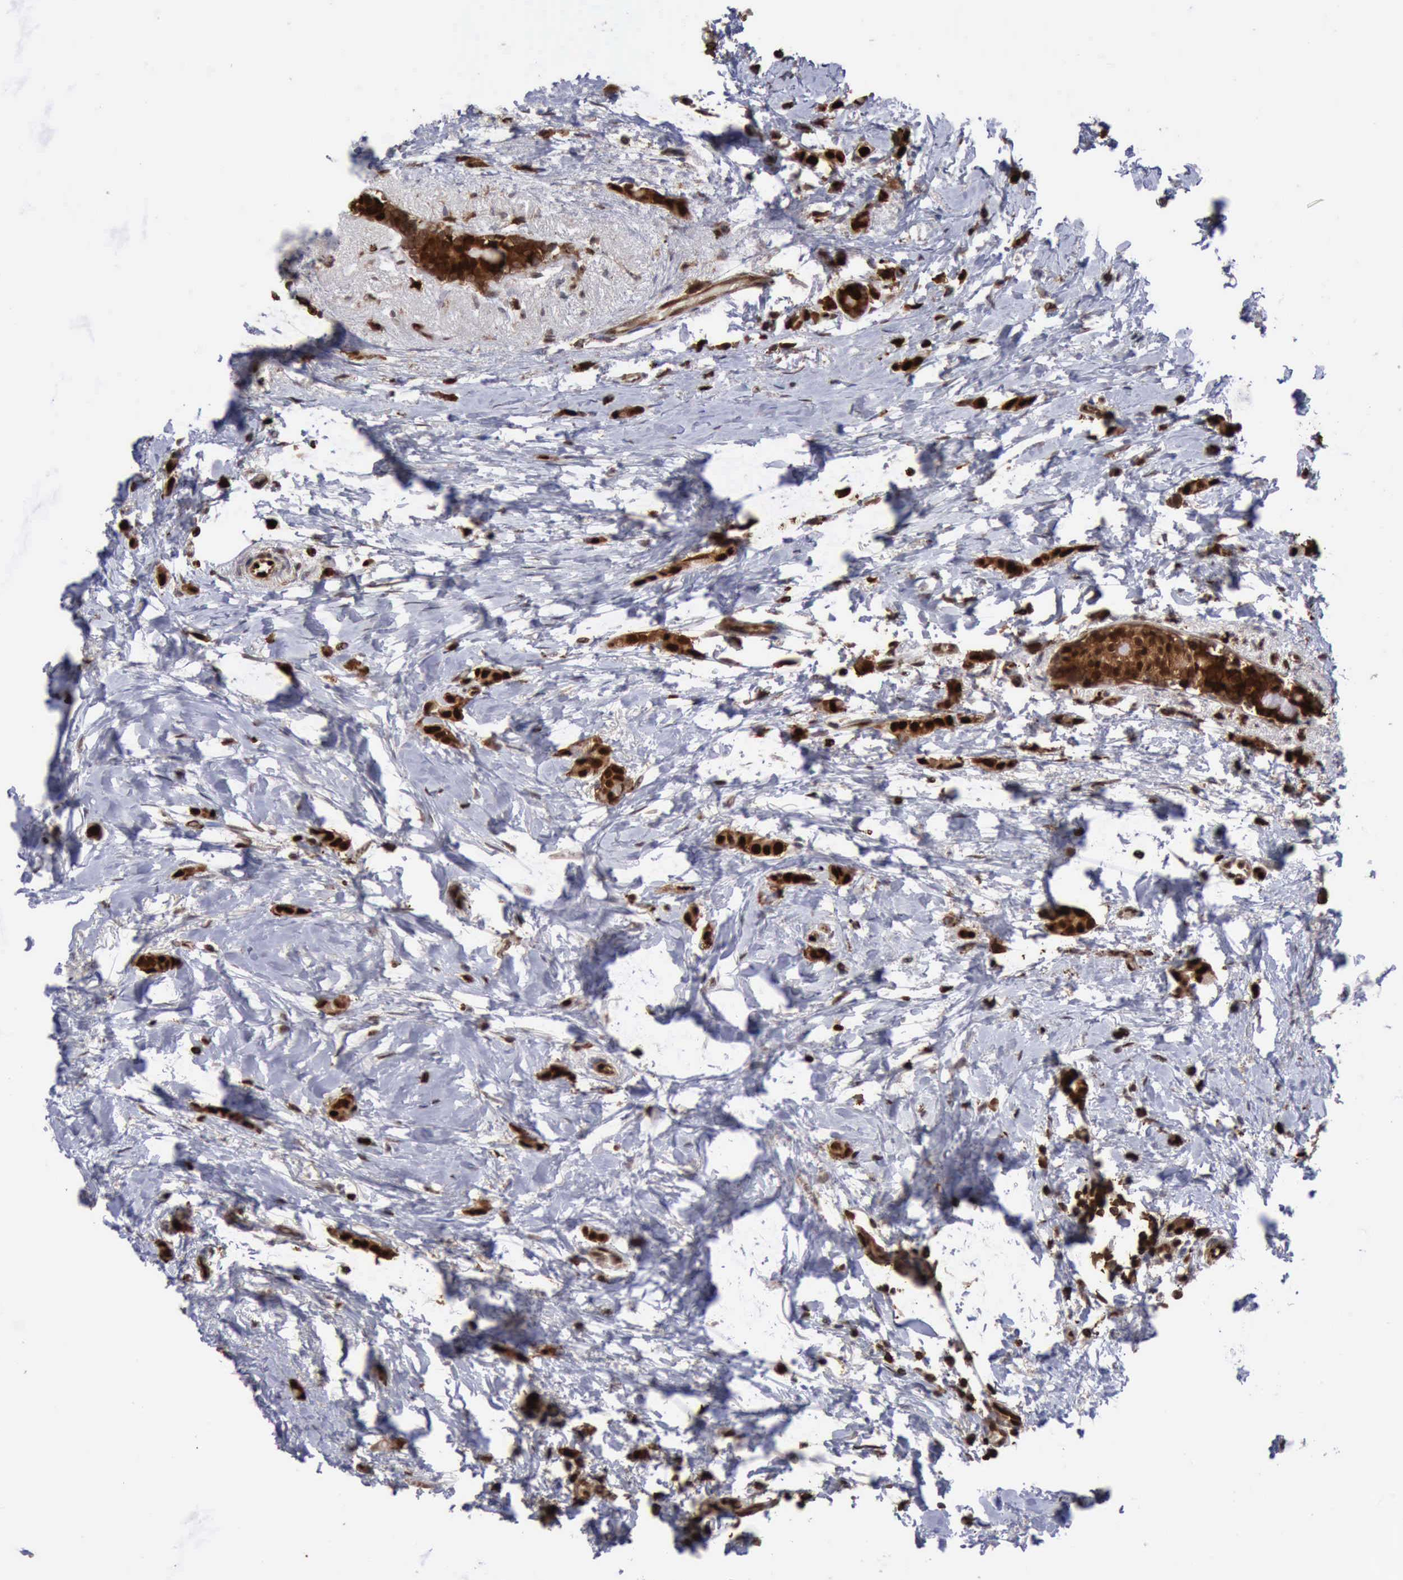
{"staining": {"intensity": "strong", "quantity": ">75%", "location": "cytoplasmic/membranous,nuclear"}, "tissue": "breast cancer", "cell_type": "Tumor cells", "image_type": "cancer", "snomed": [{"axis": "morphology", "description": "Lobular carcinoma"}, {"axis": "topography", "description": "Breast"}], "caption": "IHC staining of lobular carcinoma (breast), which reveals high levels of strong cytoplasmic/membranous and nuclear positivity in about >75% of tumor cells indicating strong cytoplasmic/membranous and nuclear protein expression. The staining was performed using DAB (brown) for protein detection and nuclei were counterstained in hematoxylin (blue).", "gene": "PDCD4", "patient": {"sex": "female", "age": 55}}